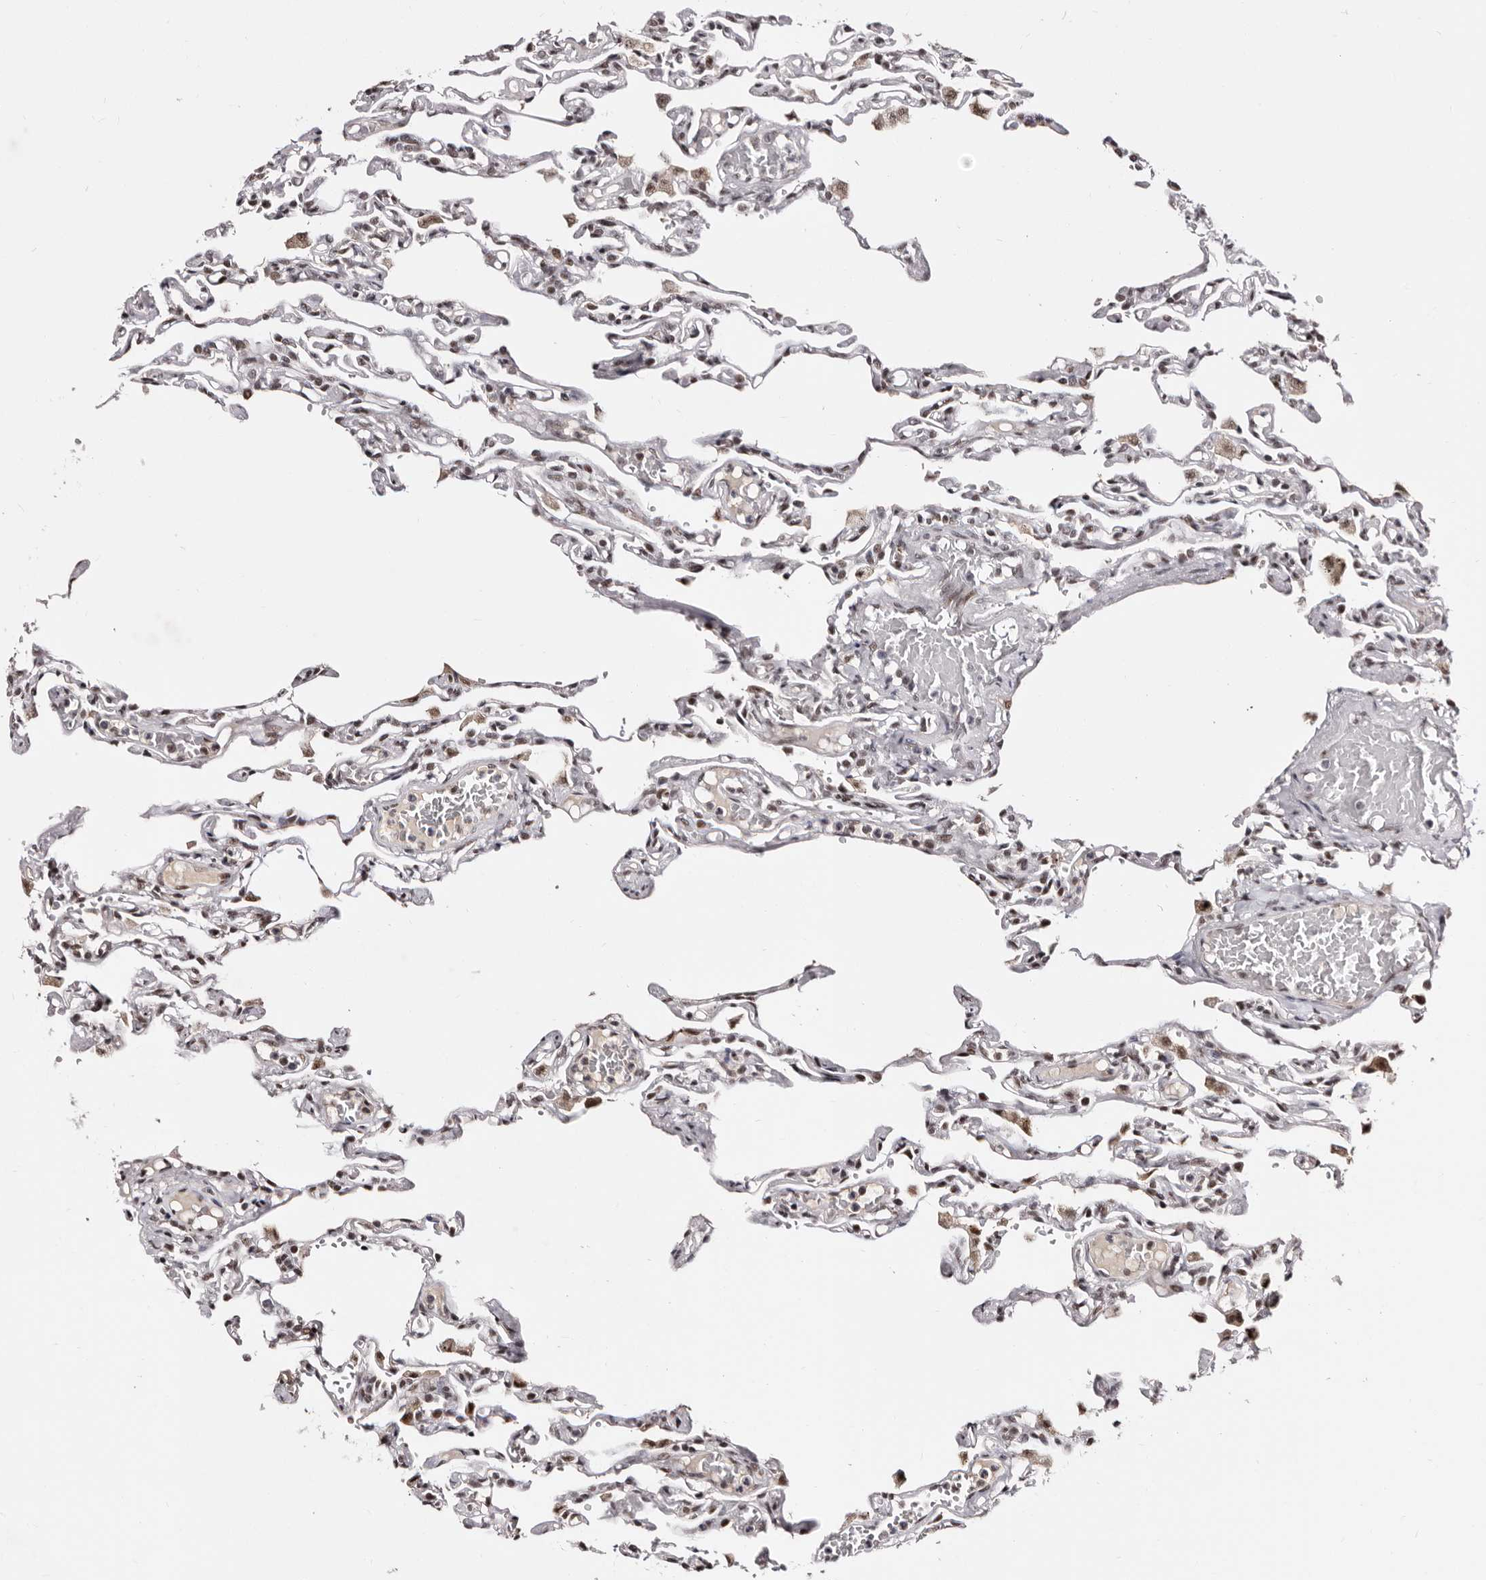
{"staining": {"intensity": "moderate", "quantity": "25%-75%", "location": "nuclear"}, "tissue": "lung", "cell_type": "Alveolar cells", "image_type": "normal", "snomed": [{"axis": "morphology", "description": "Normal tissue, NOS"}, {"axis": "topography", "description": "Lung"}], "caption": "Human lung stained for a protein (brown) shows moderate nuclear positive staining in approximately 25%-75% of alveolar cells.", "gene": "ANAPC11", "patient": {"sex": "male", "age": 21}}